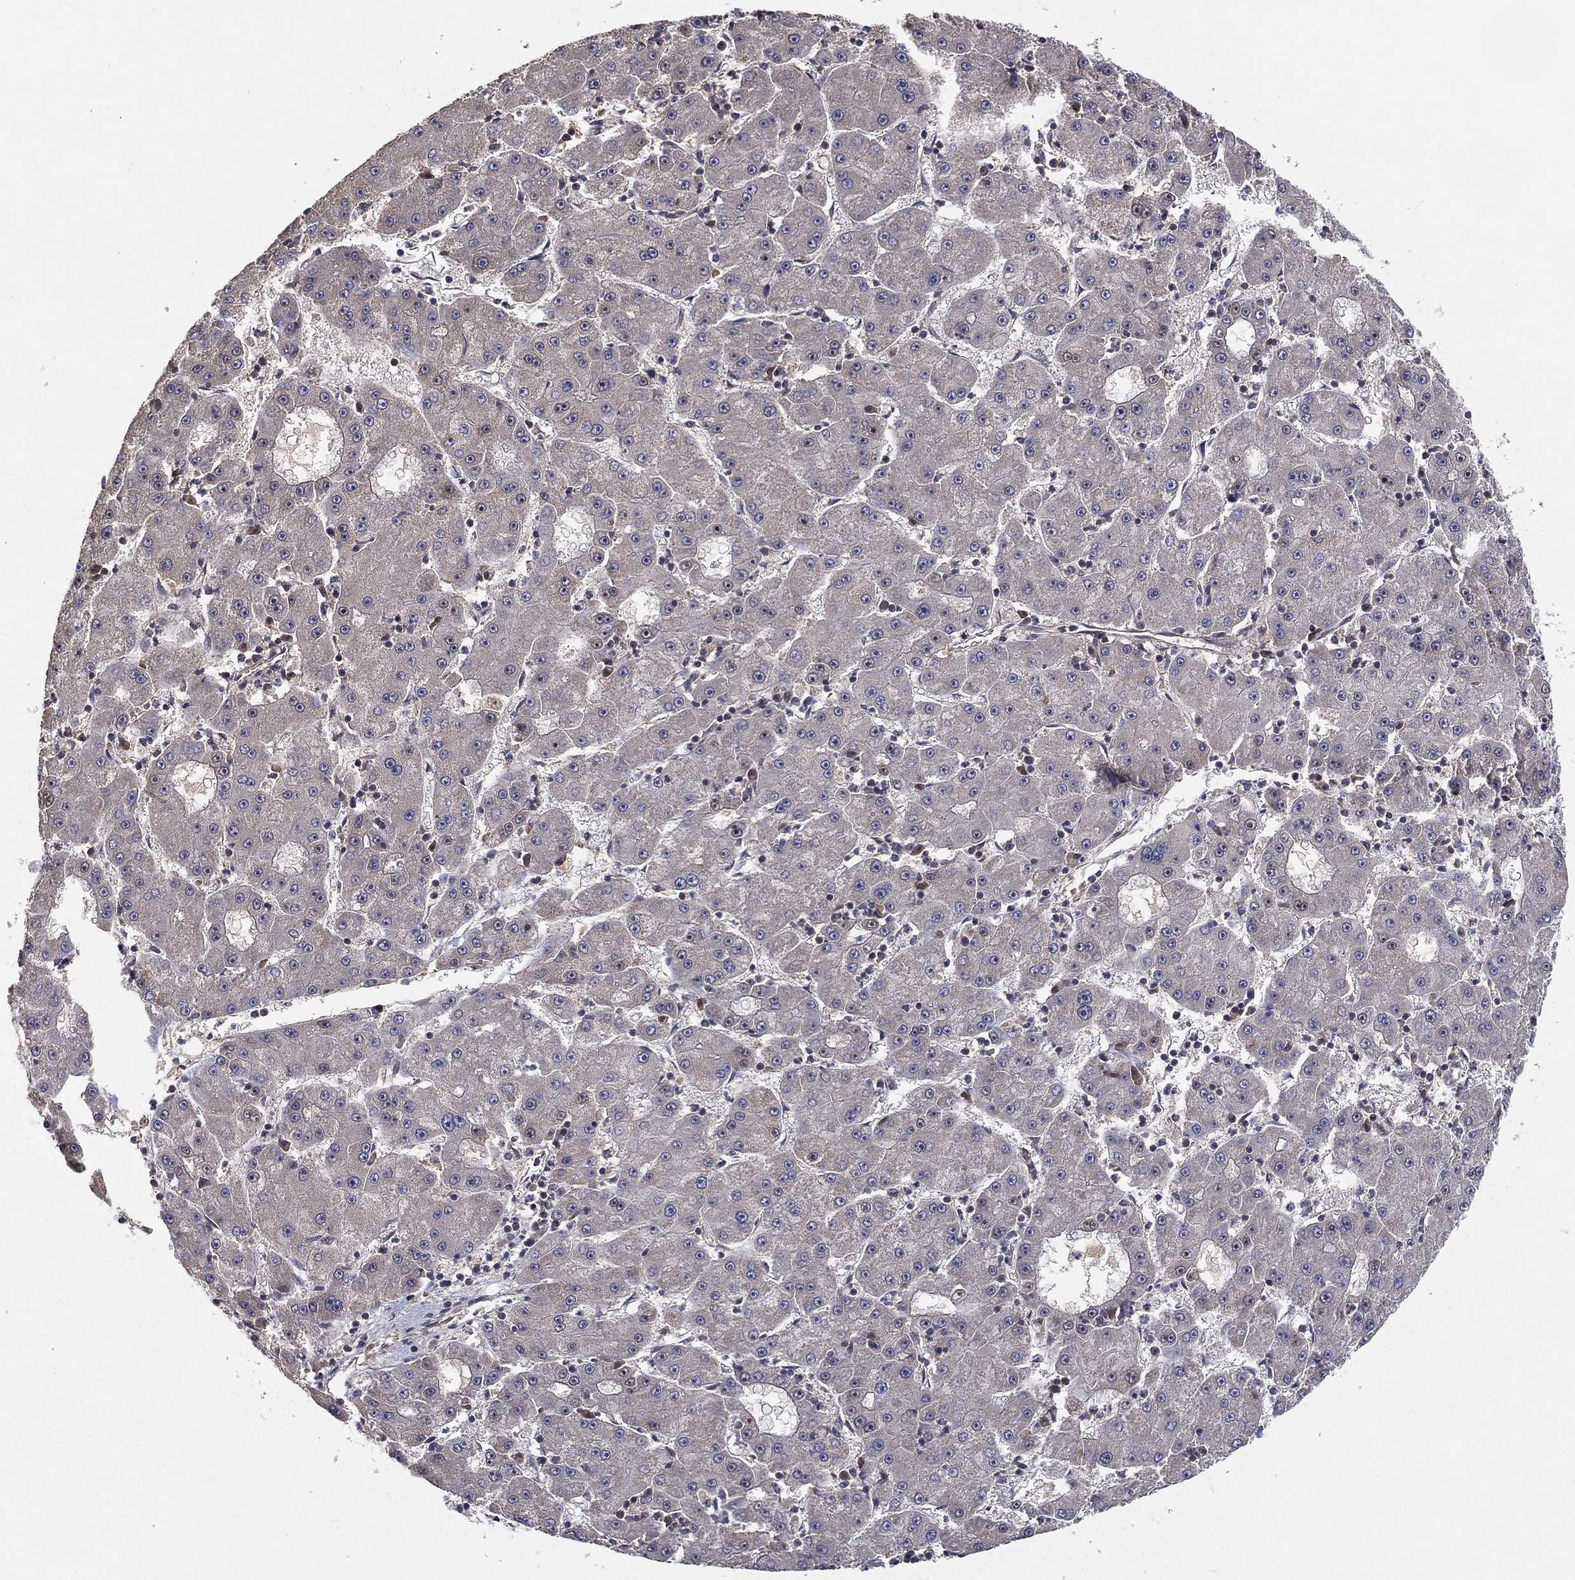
{"staining": {"intensity": "negative", "quantity": "none", "location": "none"}, "tissue": "liver cancer", "cell_type": "Tumor cells", "image_type": "cancer", "snomed": [{"axis": "morphology", "description": "Carcinoma, Hepatocellular, NOS"}, {"axis": "topography", "description": "Liver"}], "caption": "The photomicrograph shows no significant staining in tumor cells of hepatocellular carcinoma (liver).", "gene": "NELFCD", "patient": {"sex": "male", "age": 73}}